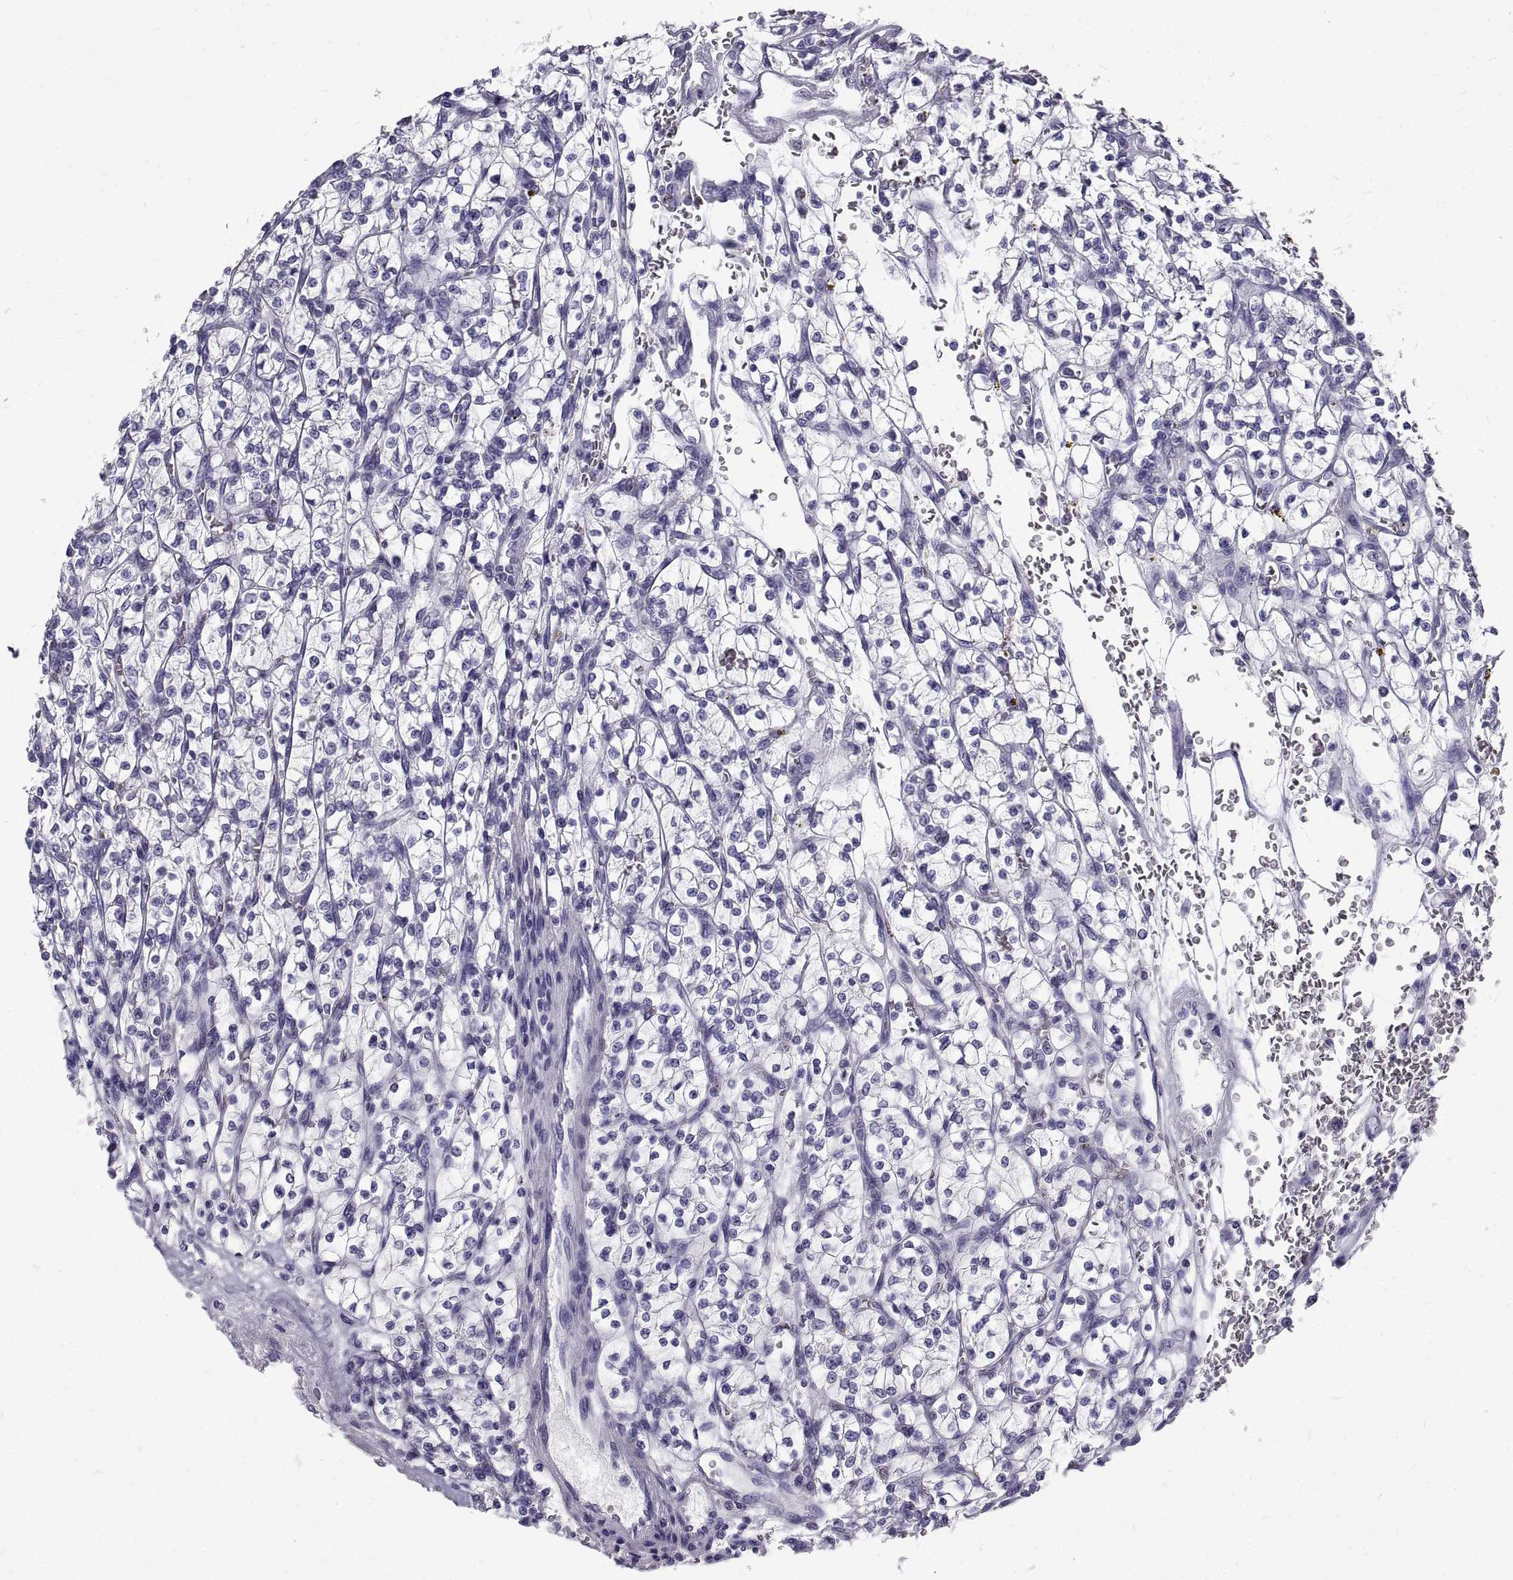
{"staining": {"intensity": "negative", "quantity": "none", "location": "none"}, "tissue": "renal cancer", "cell_type": "Tumor cells", "image_type": "cancer", "snomed": [{"axis": "morphology", "description": "Adenocarcinoma, NOS"}, {"axis": "topography", "description": "Kidney"}], "caption": "Tumor cells show no significant positivity in adenocarcinoma (renal).", "gene": "GNG12", "patient": {"sex": "female", "age": 64}}